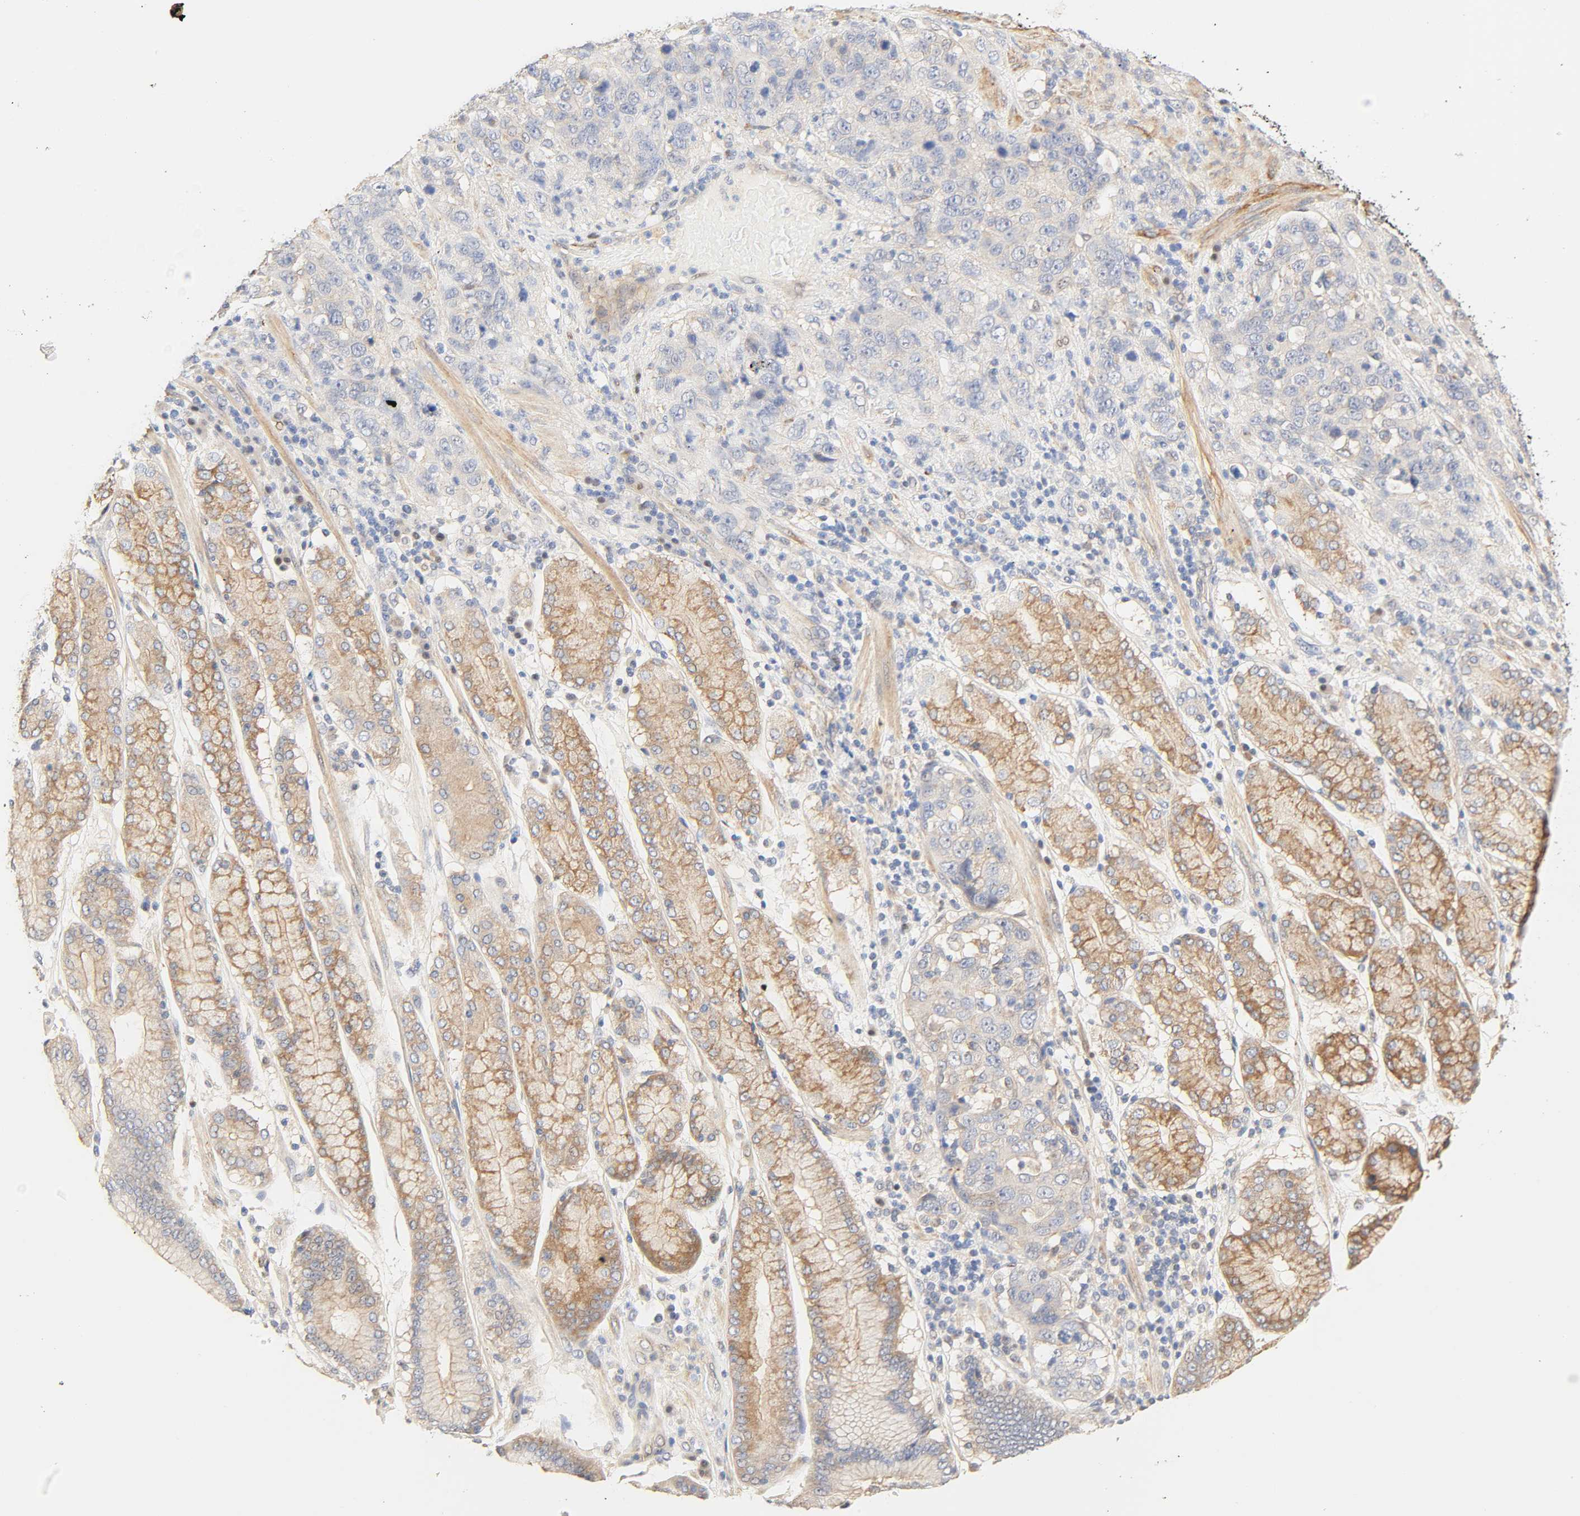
{"staining": {"intensity": "negative", "quantity": "none", "location": "none"}, "tissue": "stomach cancer", "cell_type": "Tumor cells", "image_type": "cancer", "snomed": [{"axis": "morphology", "description": "Normal tissue, NOS"}, {"axis": "morphology", "description": "Adenocarcinoma, NOS"}, {"axis": "topography", "description": "Stomach"}], "caption": "This is an immunohistochemistry (IHC) micrograph of stomach cancer (adenocarcinoma). There is no expression in tumor cells.", "gene": "BORCS8-MEF2B", "patient": {"sex": "male", "age": 48}}